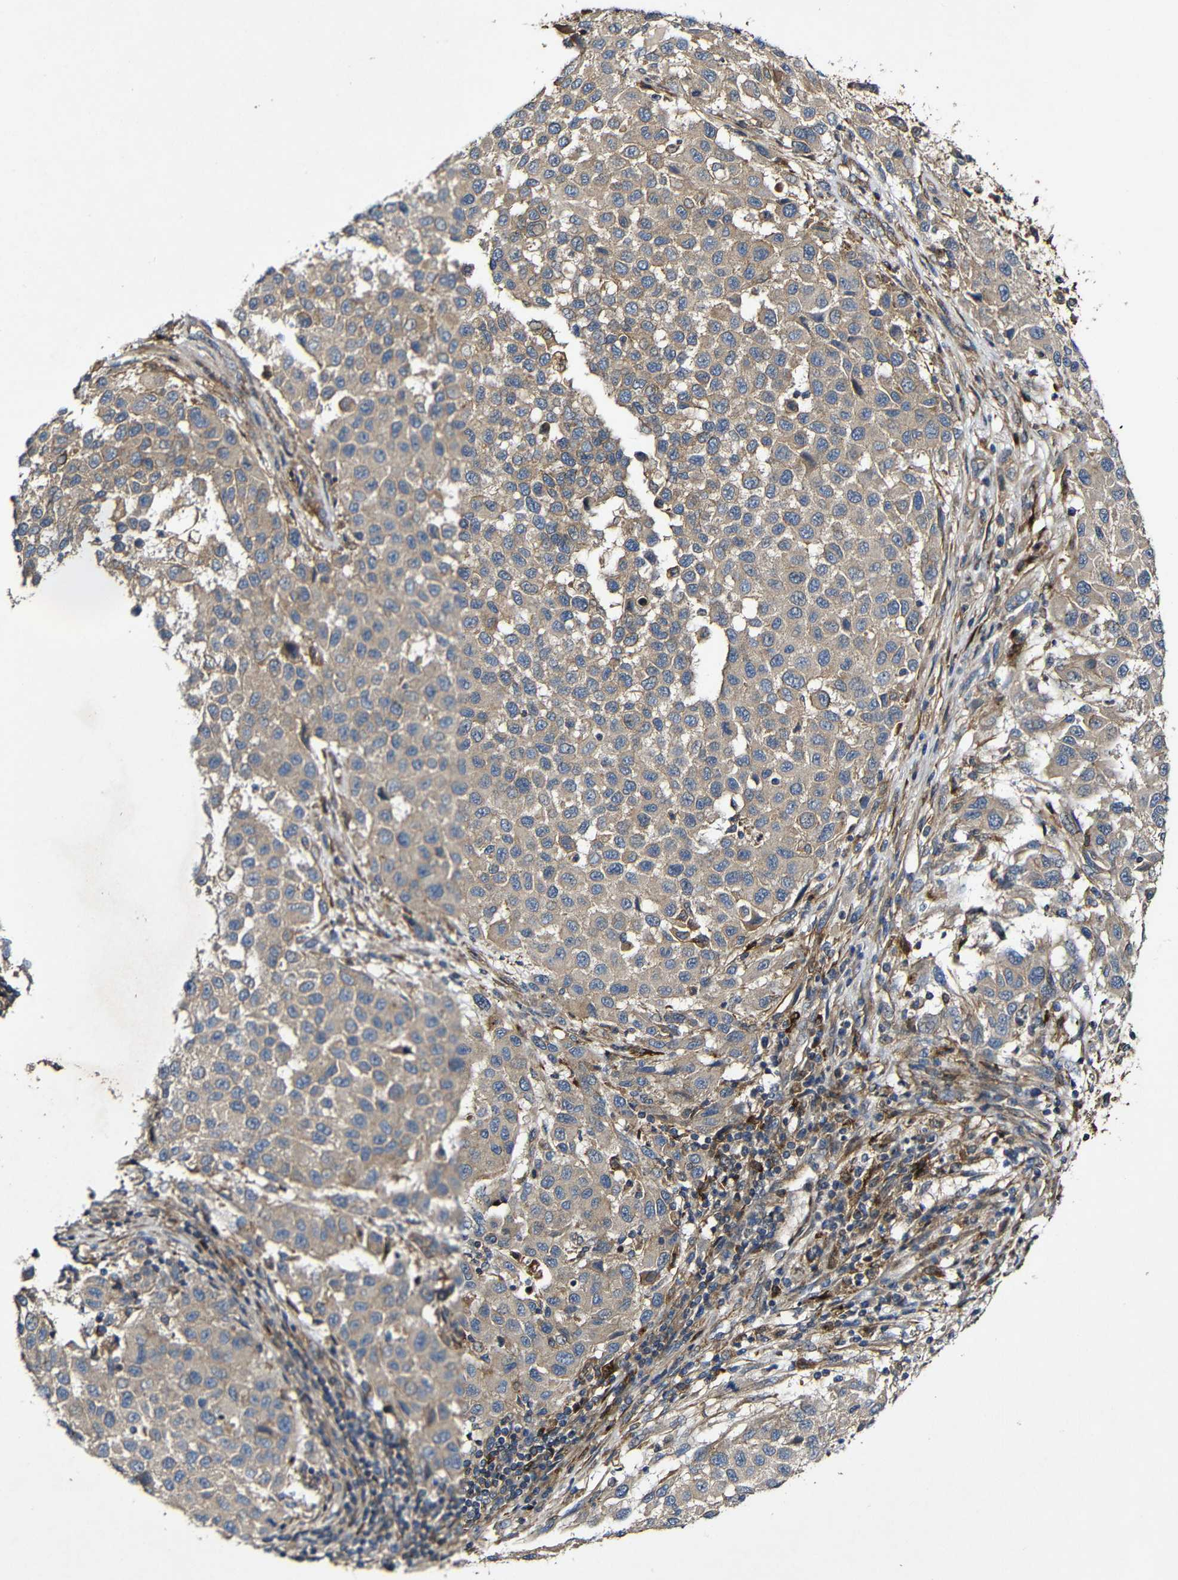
{"staining": {"intensity": "weak", "quantity": "25%-75%", "location": "cytoplasmic/membranous"}, "tissue": "melanoma", "cell_type": "Tumor cells", "image_type": "cancer", "snomed": [{"axis": "morphology", "description": "Malignant melanoma, Metastatic site"}, {"axis": "topography", "description": "Lymph node"}], "caption": "An image showing weak cytoplasmic/membranous expression in about 25%-75% of tumor cells in melanoma, as visualized by brown immunohistochemical staining.", "gene": "GSDME", "patient": {"sex": "male", "age": 61}}